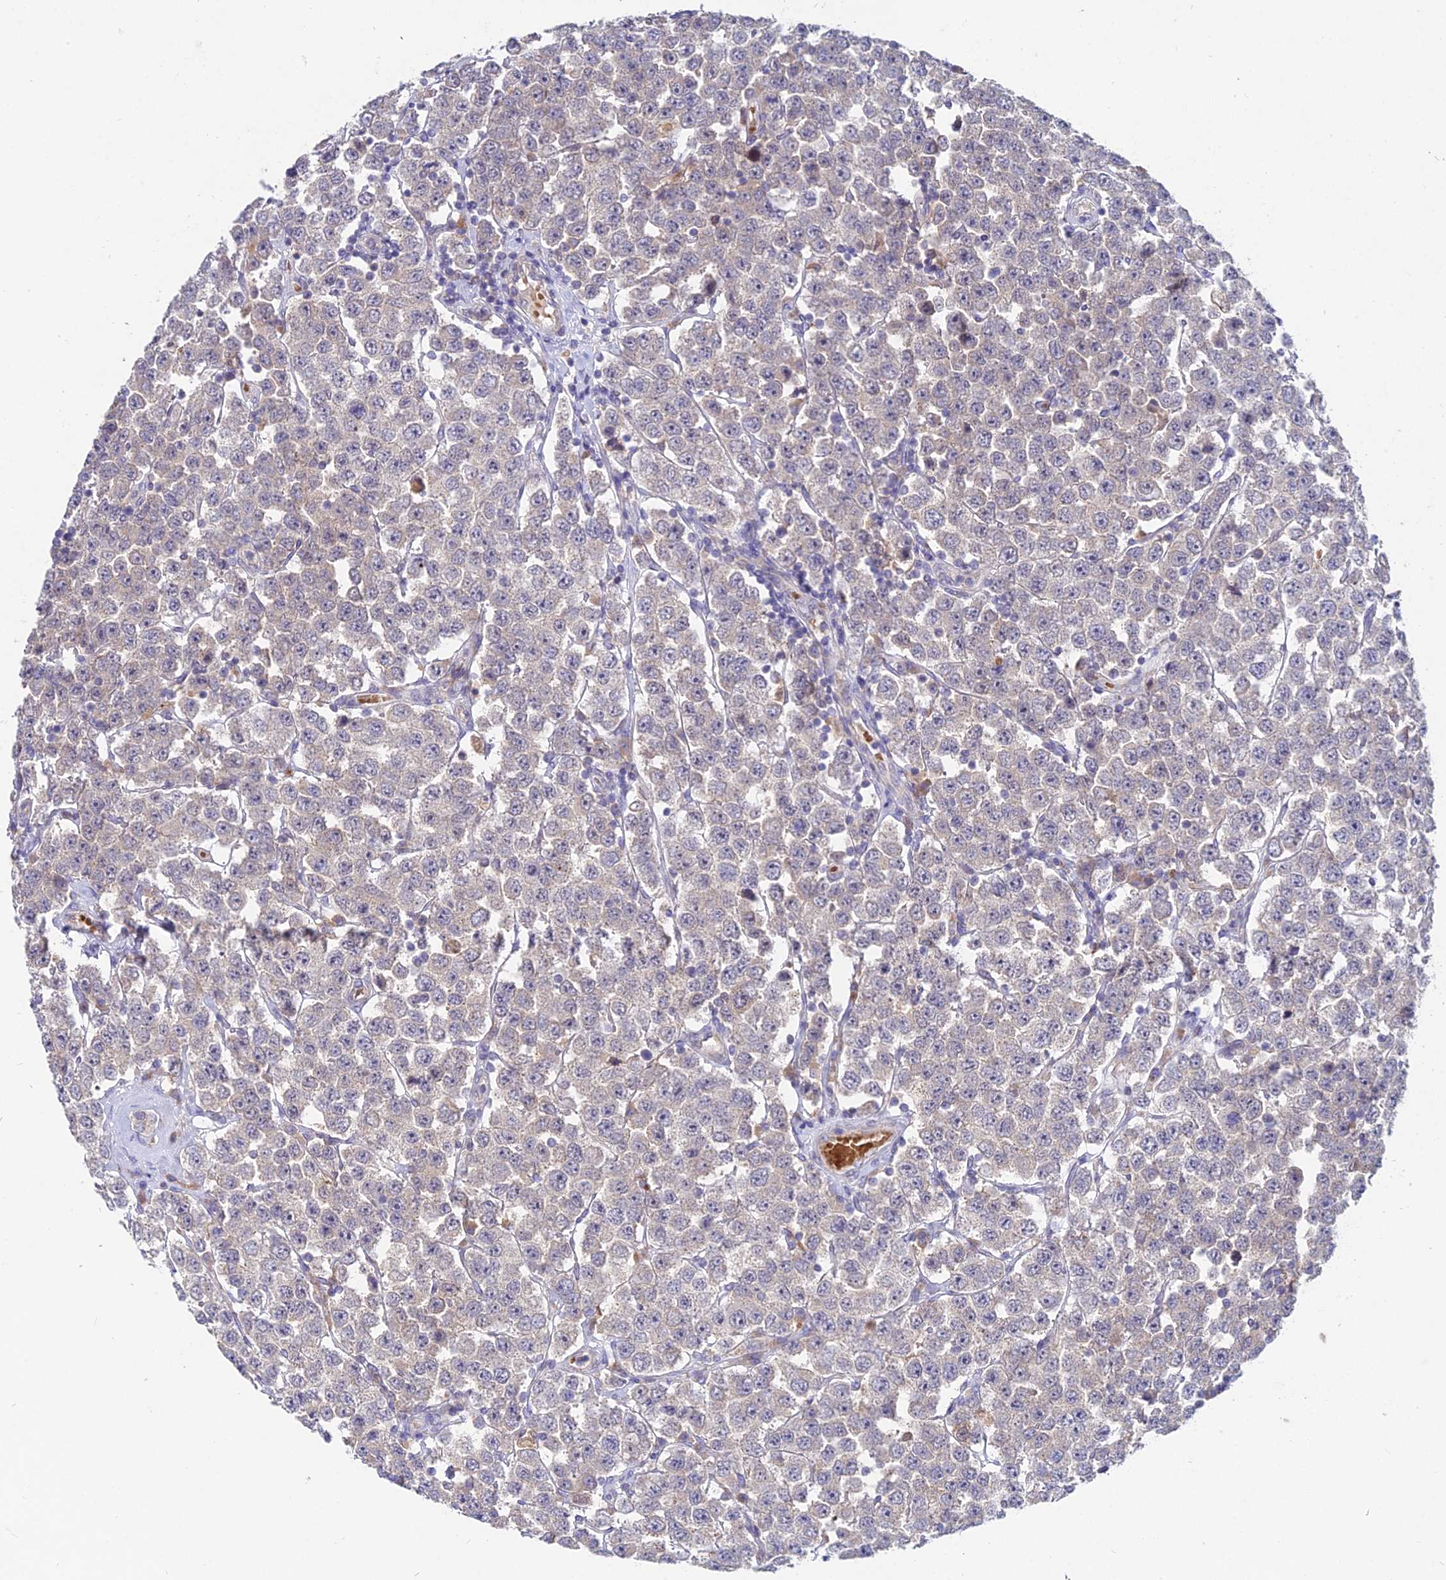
{"staining": {"intensity": "weak", "quantity": "<25%", "location": "cytoplasmic/membranous"}, "tissue": "testis cancer", "cell_type": "Tumor cells", "image_type": "cancer", "snomed": [{"axis": "morphology", "description": "Seminoma, NOS"}, {"axis": "topography", "description": "Testis"}], "caption": "High power microscopy image of an immunohistochemistry image of testis seminoma, revealing no significant expression in tumor cells. The staining was performed using DAB to visualize the protein expression in brown, while the nuclei were stained in blue with hematoxylin (Magnification: 20x).", "gene": "WDR43", "patient": {"sex": "male", "age": 28}}